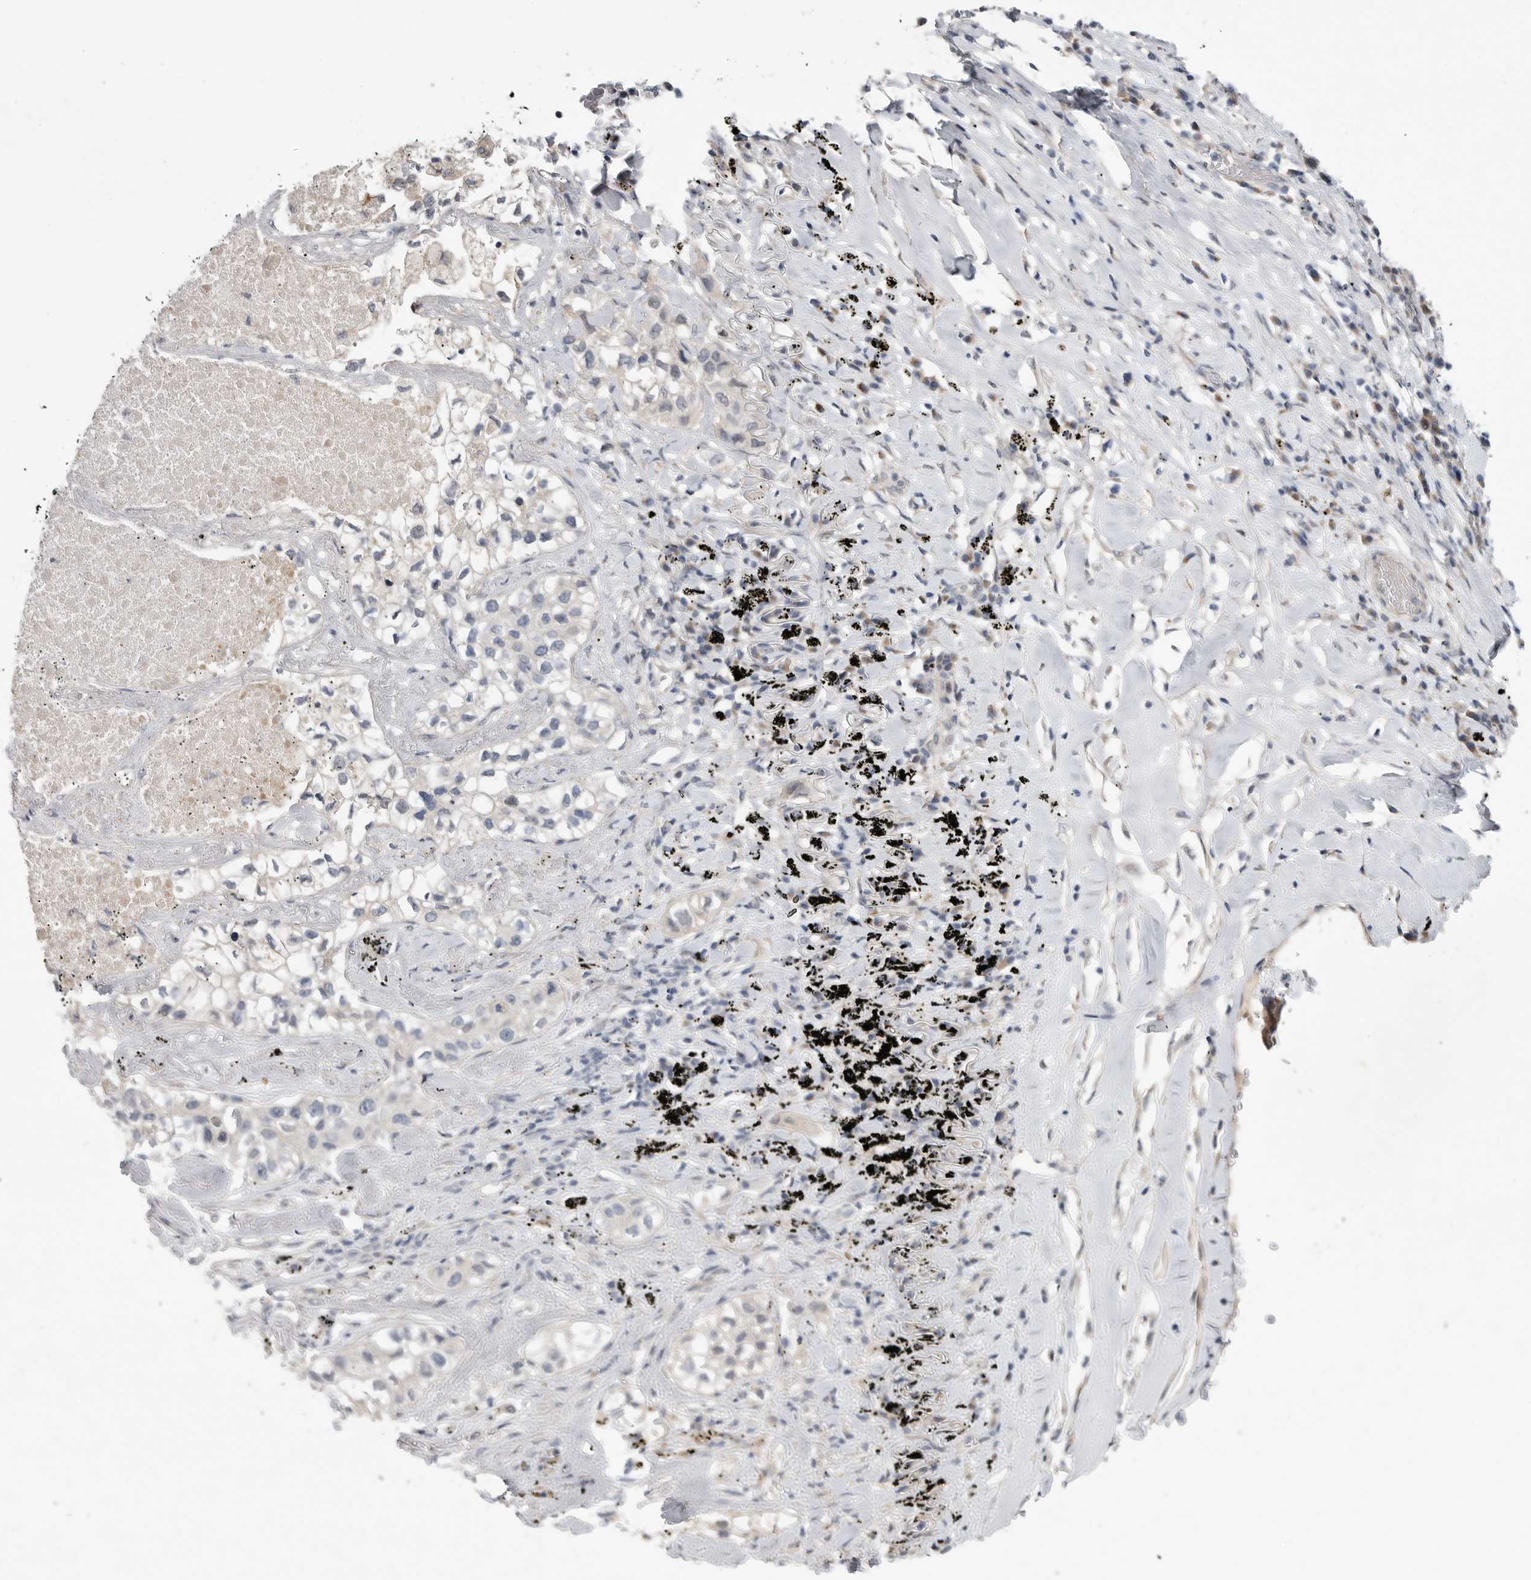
{"staining": {"intensity": "negative", "quantity": "none", "location": "none"}, "tissue": "lung cancer", "cell_type": "Tumor cells", "image_type": "cancer", "snomed": [{"axis": "morphology", "description": "Adenocarcinoma, NOS"}, {"axis": "topography", "description": "Lung"}], "caption": "This is an IHC micrograph of human lung cancer (adenocarcinoma). There is no positivity in tumor cells.", "gene": "FBXO43", "patient": {"sex": "male", "age": 63}}